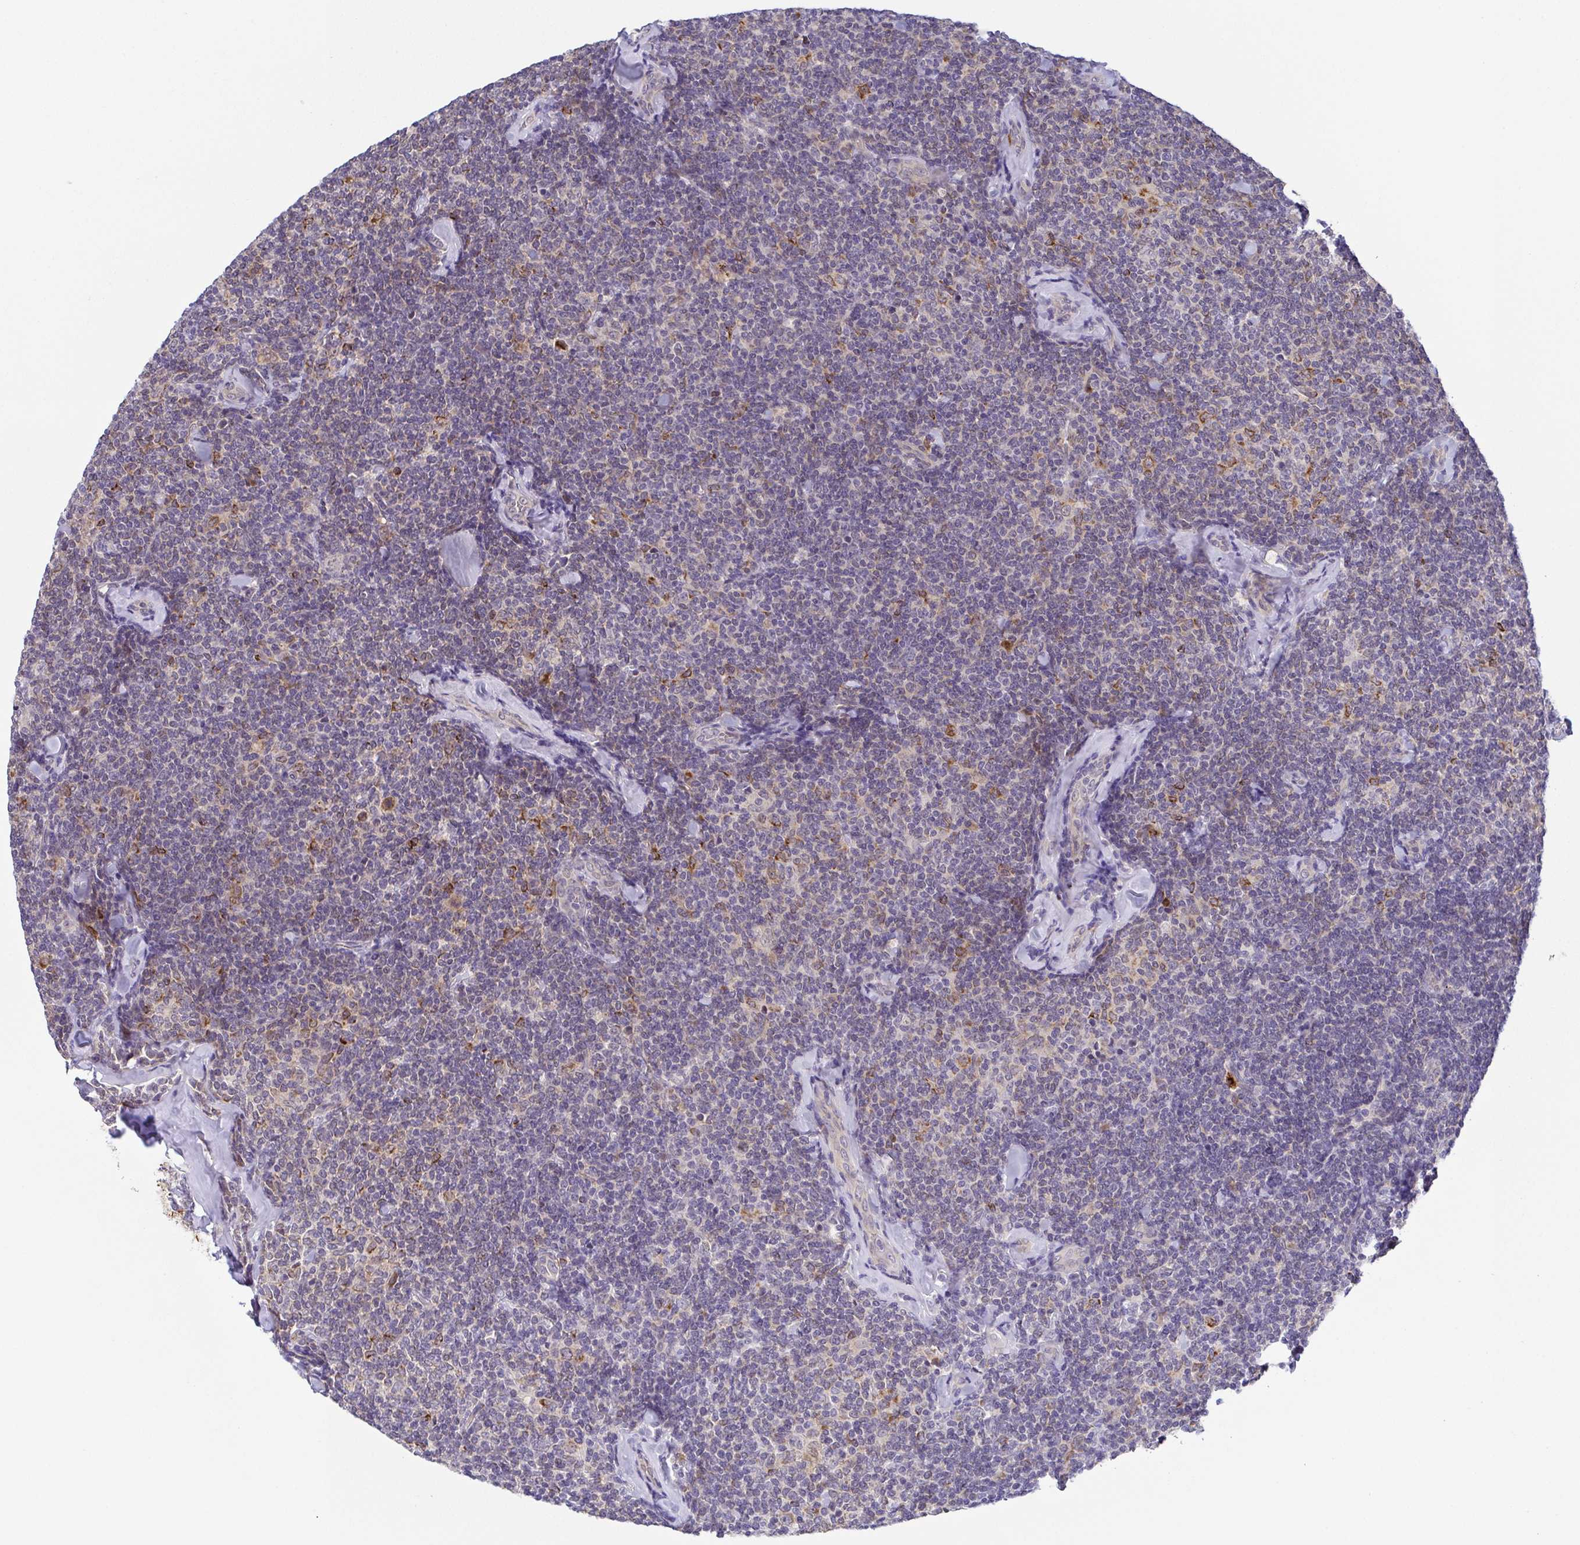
{"staining": {"intensity": "negative", "quantity": "none", "location": "none"}, "tissue": "lymphoma", "cell_type": "Tumor cells", "image_type": "cancer", "snomed": [{"axis": "morphology", "description": "Malignant lymphoma, non-Hodgkin's type, Low grade"}, {"axis": "topography", "description": "Lymph node"}], "caption": "Tumor cells show no significant protein positivity in low-grade malignant lymphoma, non-Hodgkin's type.", "gene": "BCL2L1", "patient": {"sex": "female", "age": 56}}